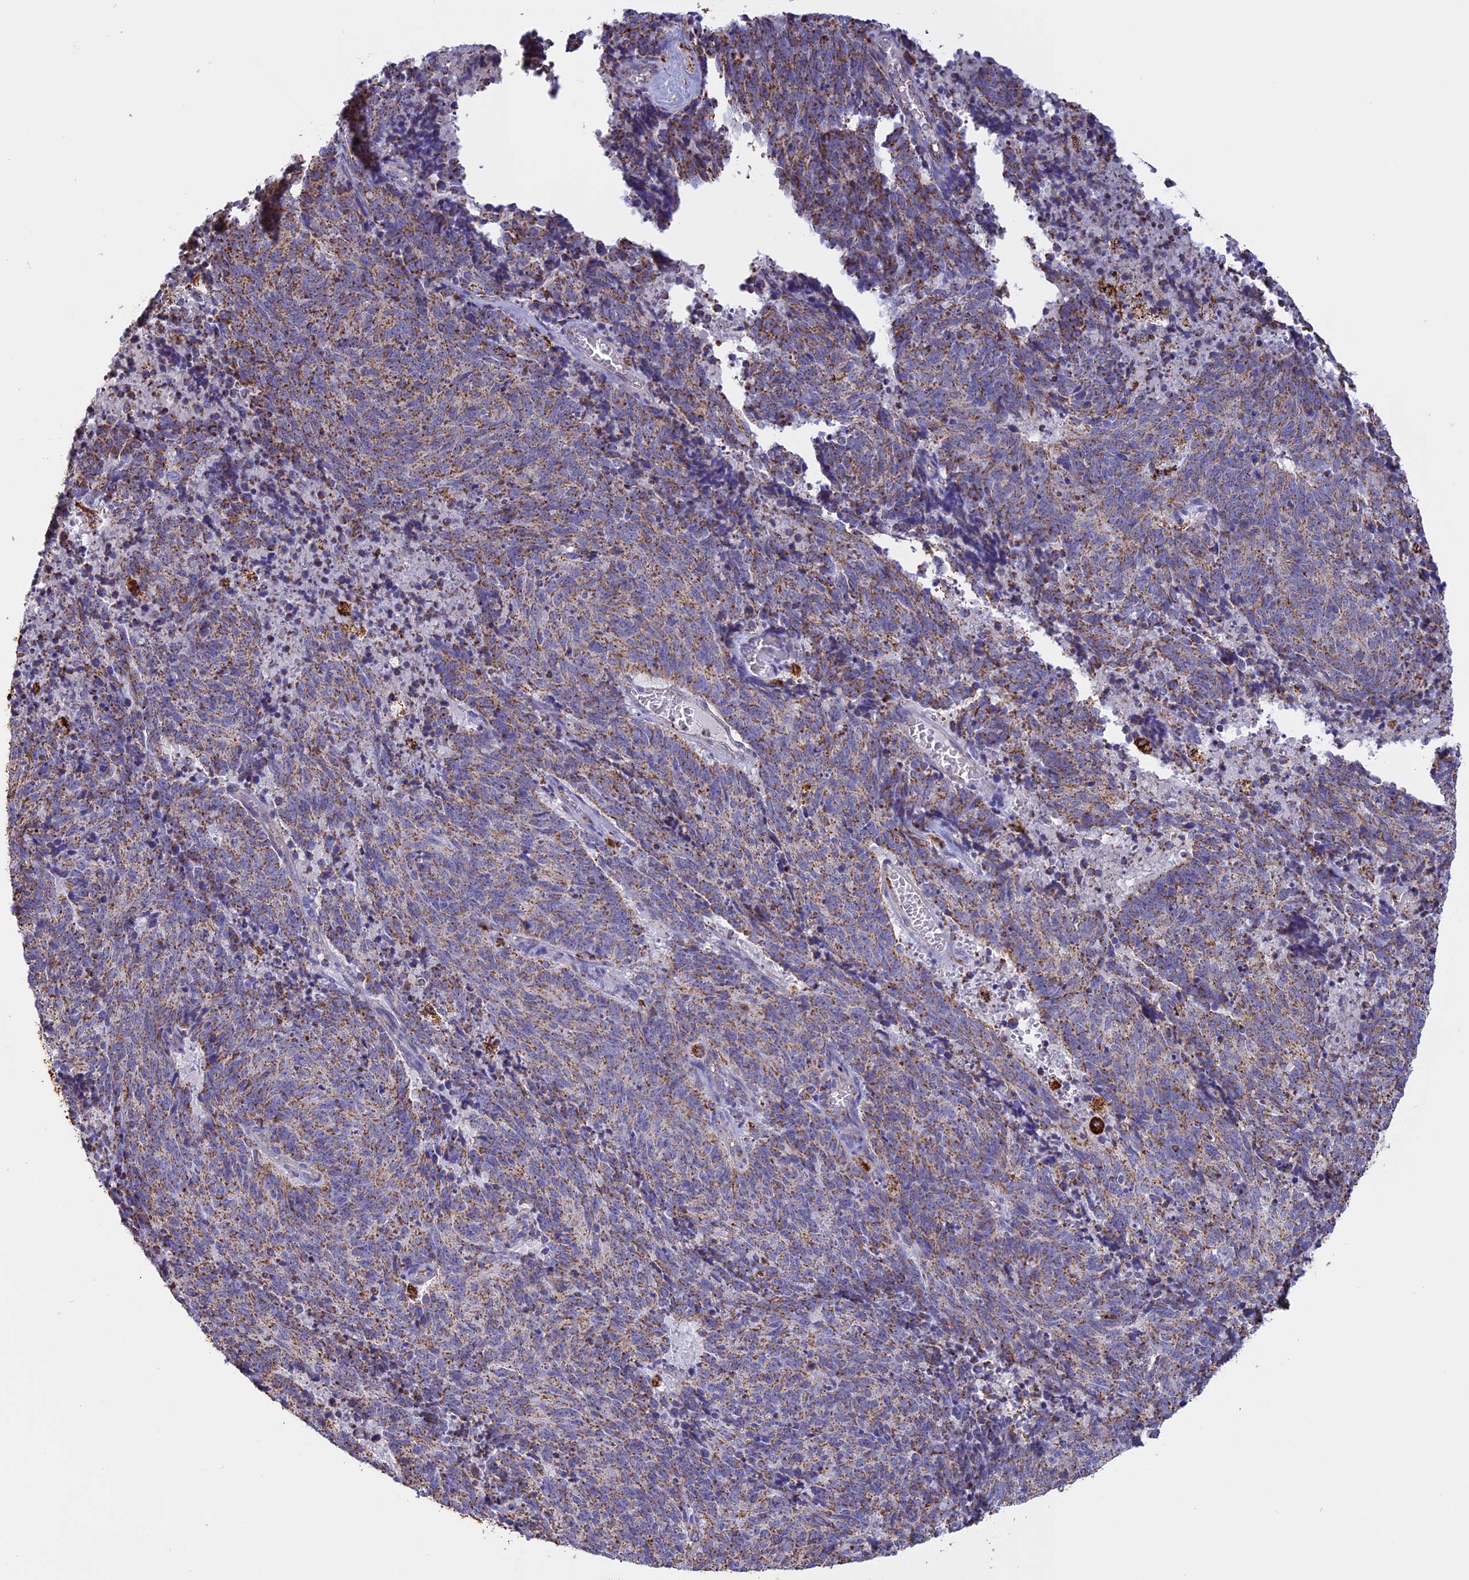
{"staining": {"intensity": "weak", "quantity": ">75%", "location": "cytoplasmic/membranous"}, "tissue": "cervical cancer", "cell_type": "Tumor cells", "image_type": "cancer", "snomed": [{"axis": "morphology", "description": "Squamous cell carcinoma, NOS"}, {"axis": "topography", "description": "Cervix"}], "caption": "Cervical cancer was stained to show a protein in brown. There is low levels of weak cytoplasmic/membranous expression in approximately >75% of tumor cells.", "gene": "KCNG1", "patient": {"sex": "female", "age": 29}}